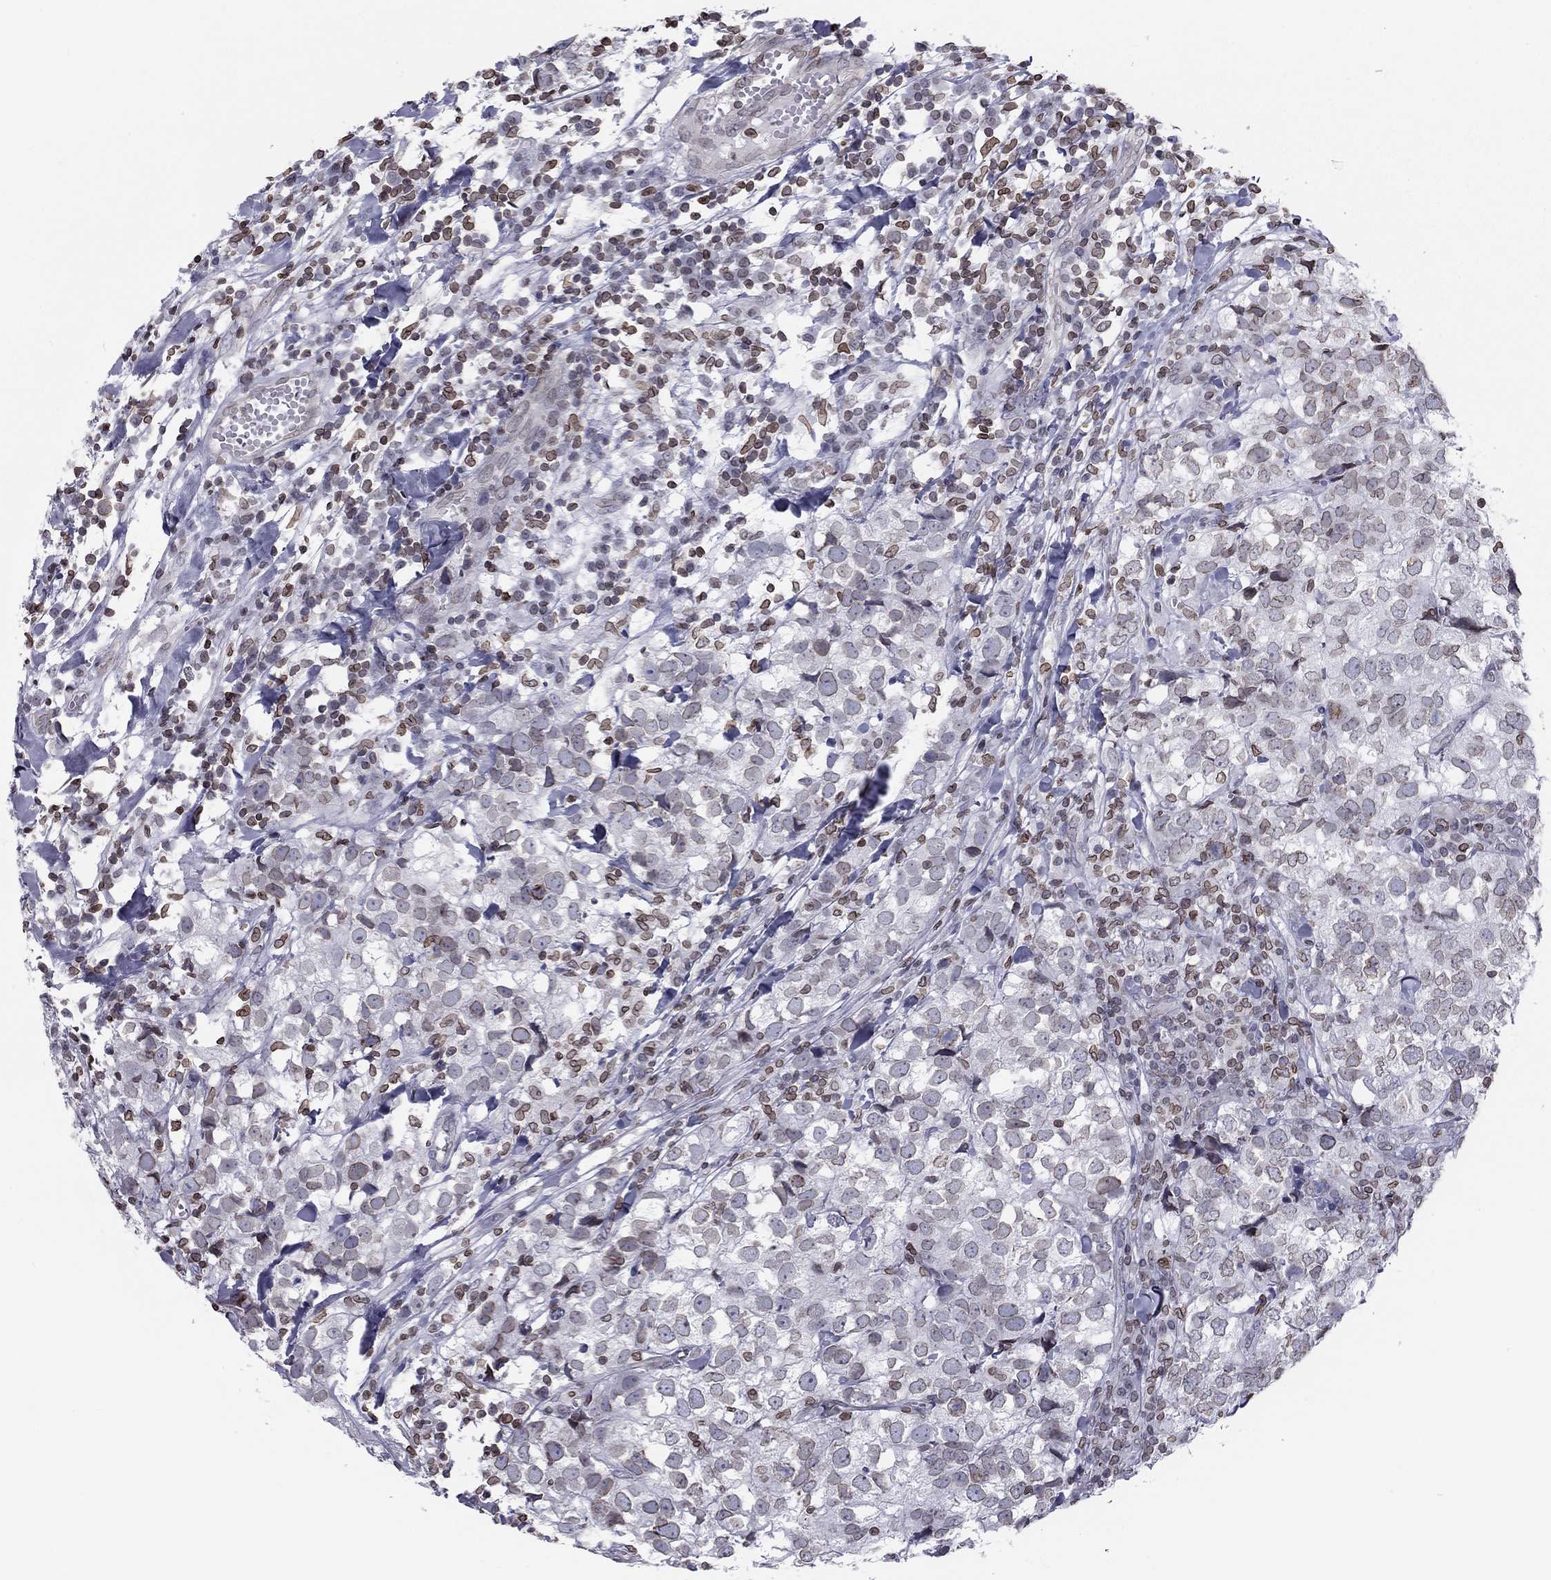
{"staining": {"intensity": "moderate", "quantity": "25%-75%", "location": "cytoplasmic/membranous"}, "tissue": "breast cancer", "cell_type": "Tumor cells", "image_type": "cancer", "snomed": [{"axis": "morphology", "description": "Duct carcinoma"}, {"axis": "topography", "description": "Breast"}], "caption": "DAB (3,3'-diaminobenzidine) immunohistochemical staining of breast intraductal carcinoma exhibits moderate cytoplasmic/membranous protein positivity in about 25%-75% of tumor cells.", "gene": "ESPL1", "patient": {"sex": "female", "age": 30}}